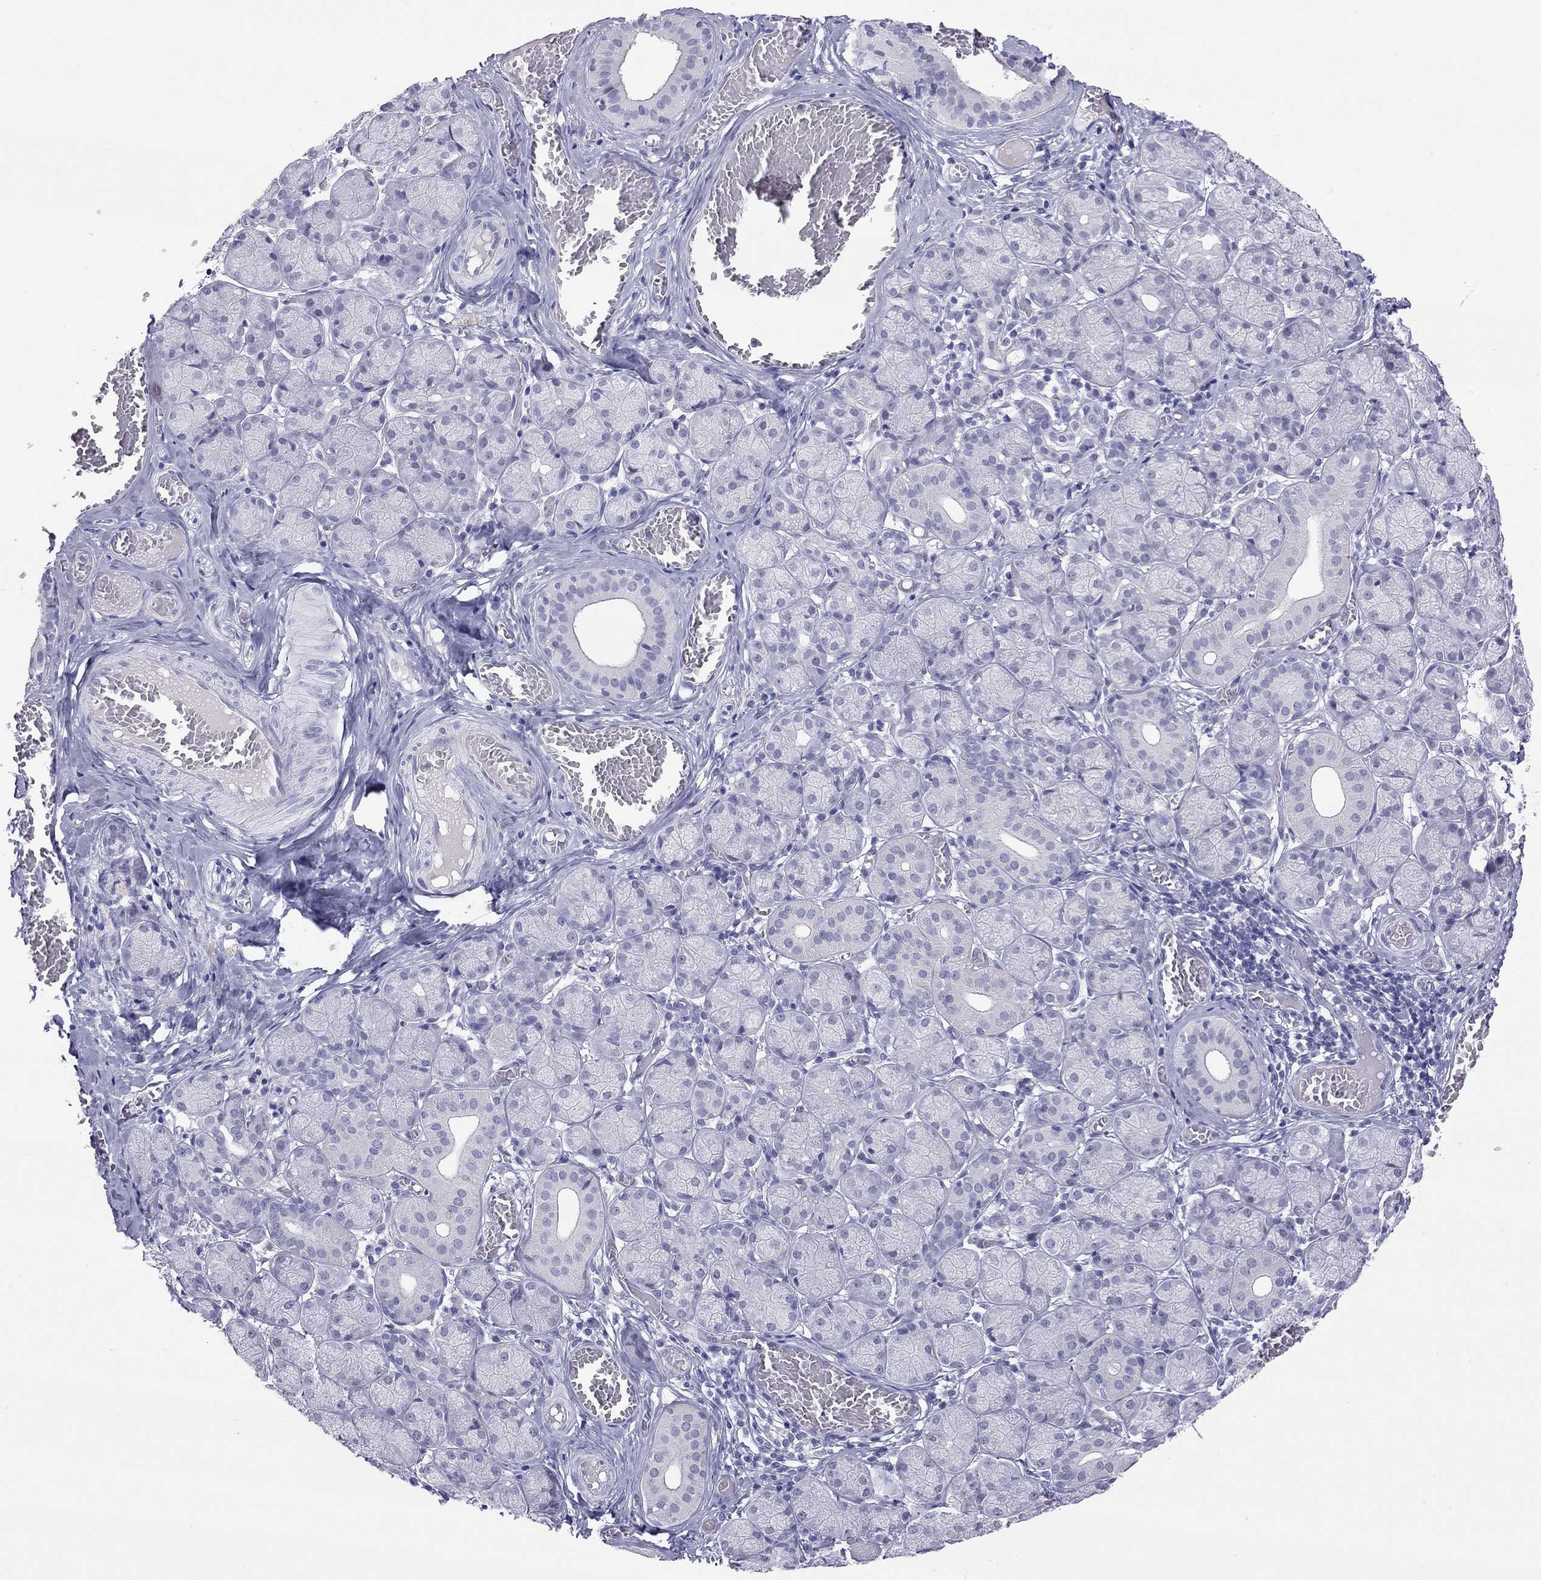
{"staining": {"intensity": "negative", "quantity": "none", "location": "none"}, "tissue": "salivary gland", "cell_type": "Glandular cells", "image_type": "normal", "snomed": [{"axis": "morphology", "description": "Normal tissue, NOS"}, {"axis": "topography", "description": "Salivary gland"}, {"axis": "topography", "description": "Peripheral nerve tissue"}], "caption": "IHC of unremarkable human salivary gland exhibits no positivity in glandular cells.", "gene": "JHY", "patient": {"sex": "female", "age": 24}}